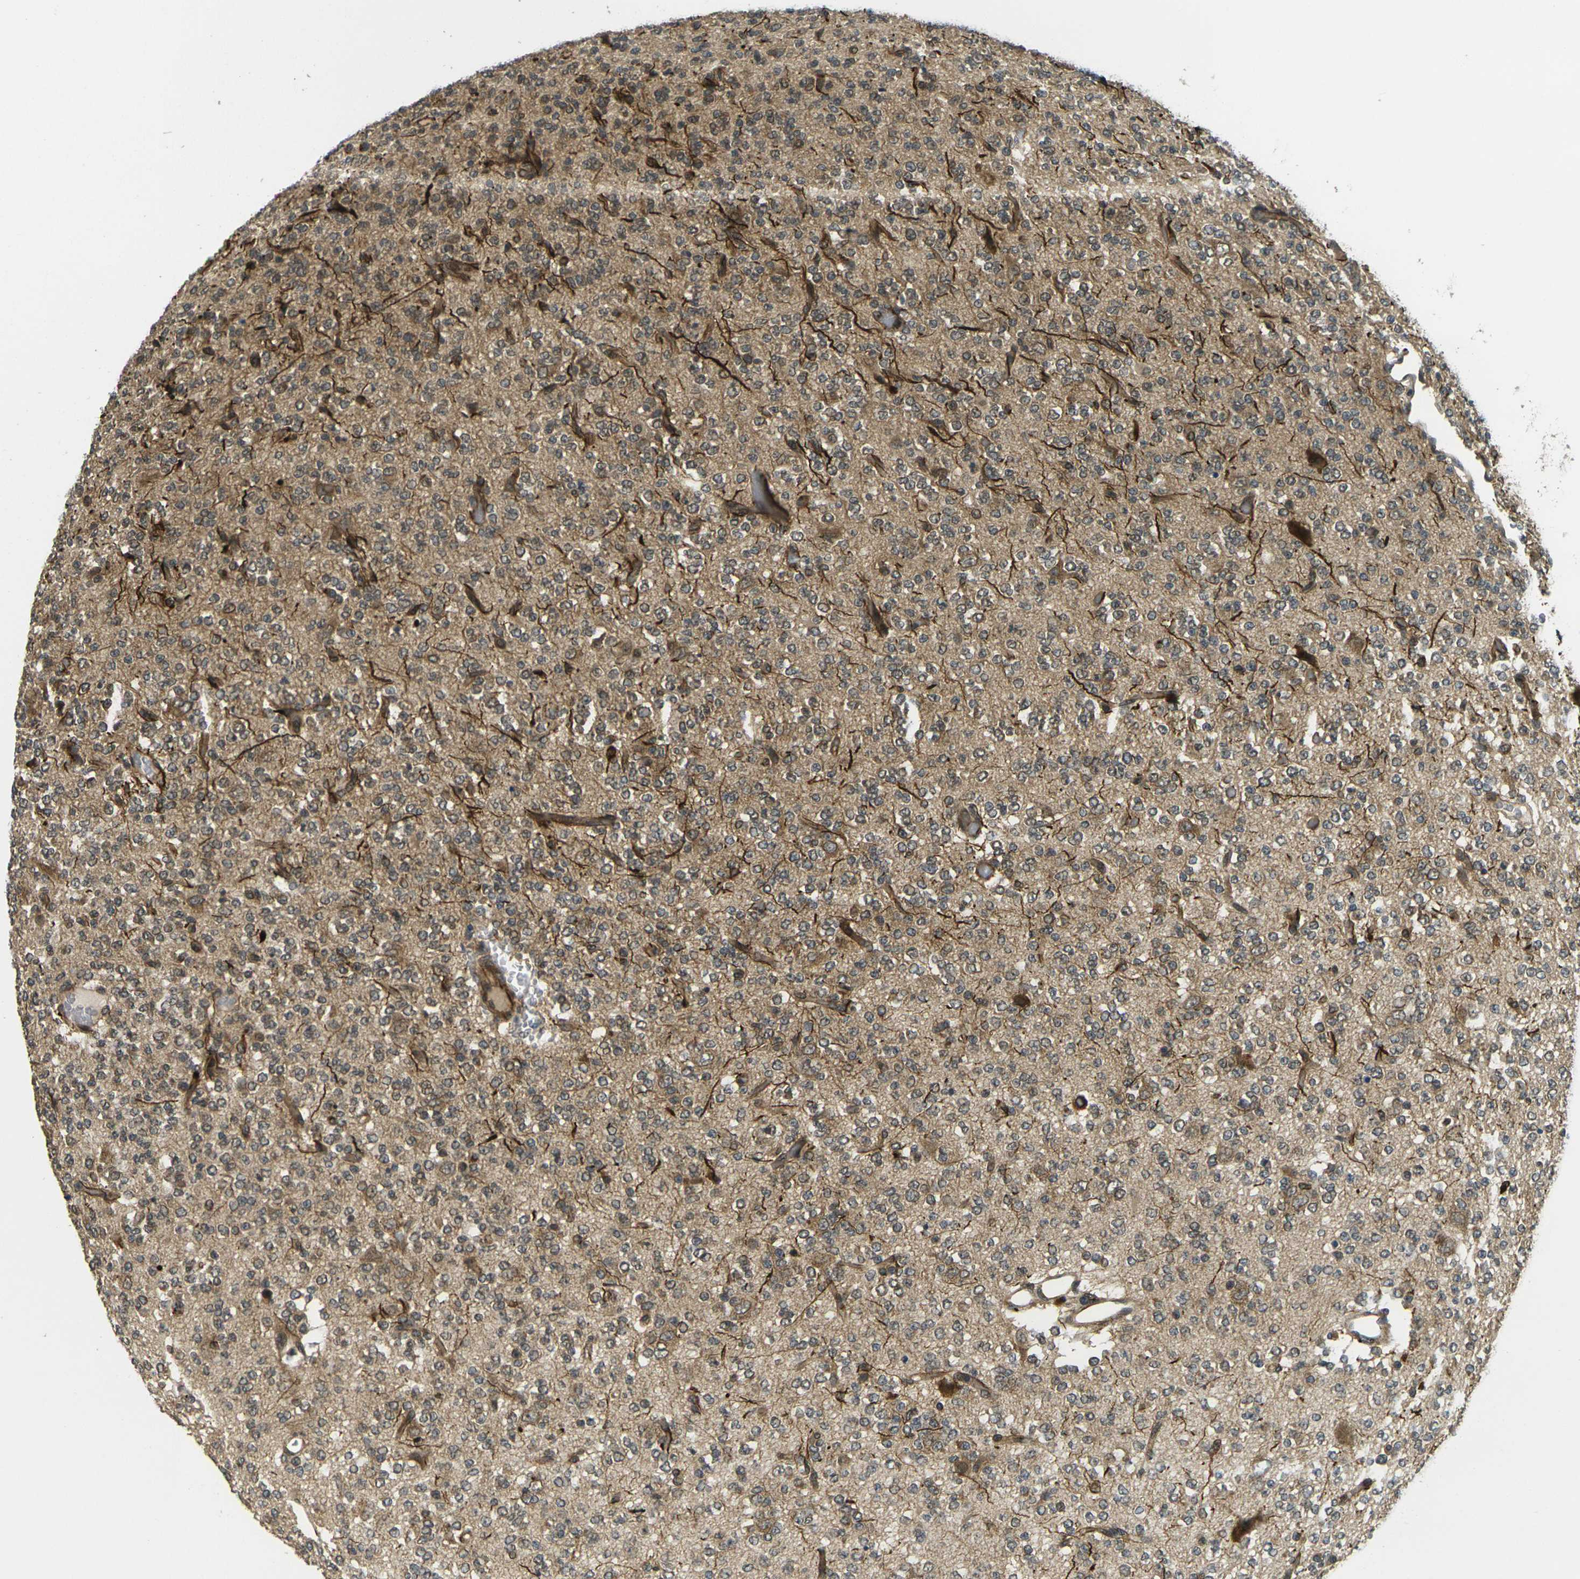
{"staining": {"intensity": "moderate", "quantity": "<25%", "location": "cytoplasmic/membranous"}, "tissue": "glioma", "cell_type": "Tumor cells", "image_type": "cancer", "snomed": [{"axis": "morphology", "description": "Glioma, malignant, Low grade"}, {"axis": "topography", "description": "Brain"}], "caption": "High-magnification brightfield microscopy of glioma stained with DAB (3,3'-diaminobenzidine) (brown) and counterstained with hematoxylin (blue). tumor cells exhibit moderate cytoplasmic/membranous staining is seen in approximately<25% of cells.", "gene": "FUT11", "patient": {"sex": "male", "age": 38}}